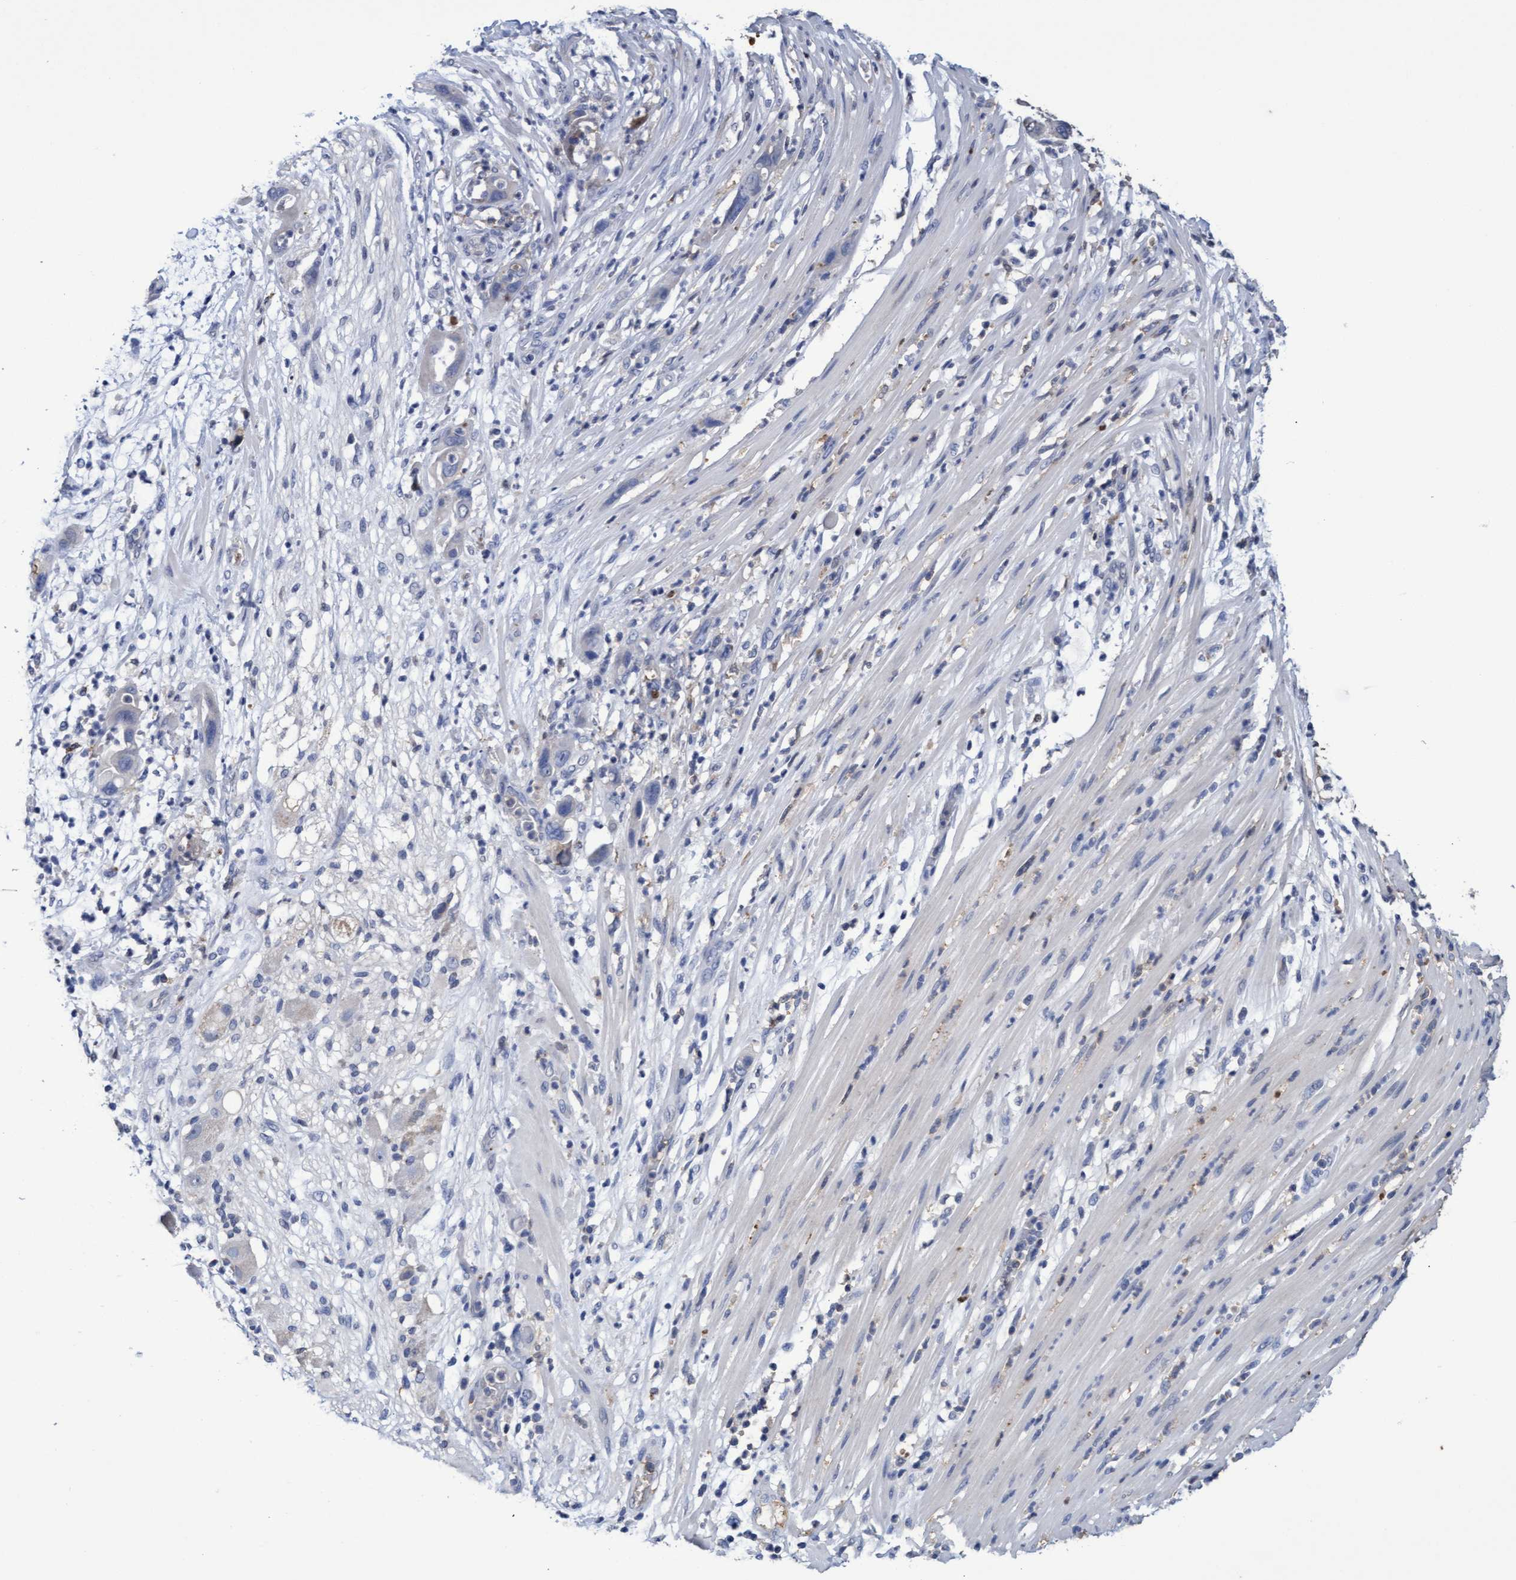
{"staining": {"intensity": "negative", "quantity": "none", "location": "none"}, "tissue": "pancreatic cancer", "cell_type": "Tumor cells", "image_type": "cancer", "snomed": [{"axis": "morphology", "description": "Adenocarcinoma, NOS"}, {"axis": "topography", "description": "Pancreas"}], "caption": "DAB immunohistochemical staining of human adenocarcinoma (pancreatic) demonstrates no significant expression in tumor cells.", "gene": "GPR39", "patient": {"sex": "female", "age": 71}}